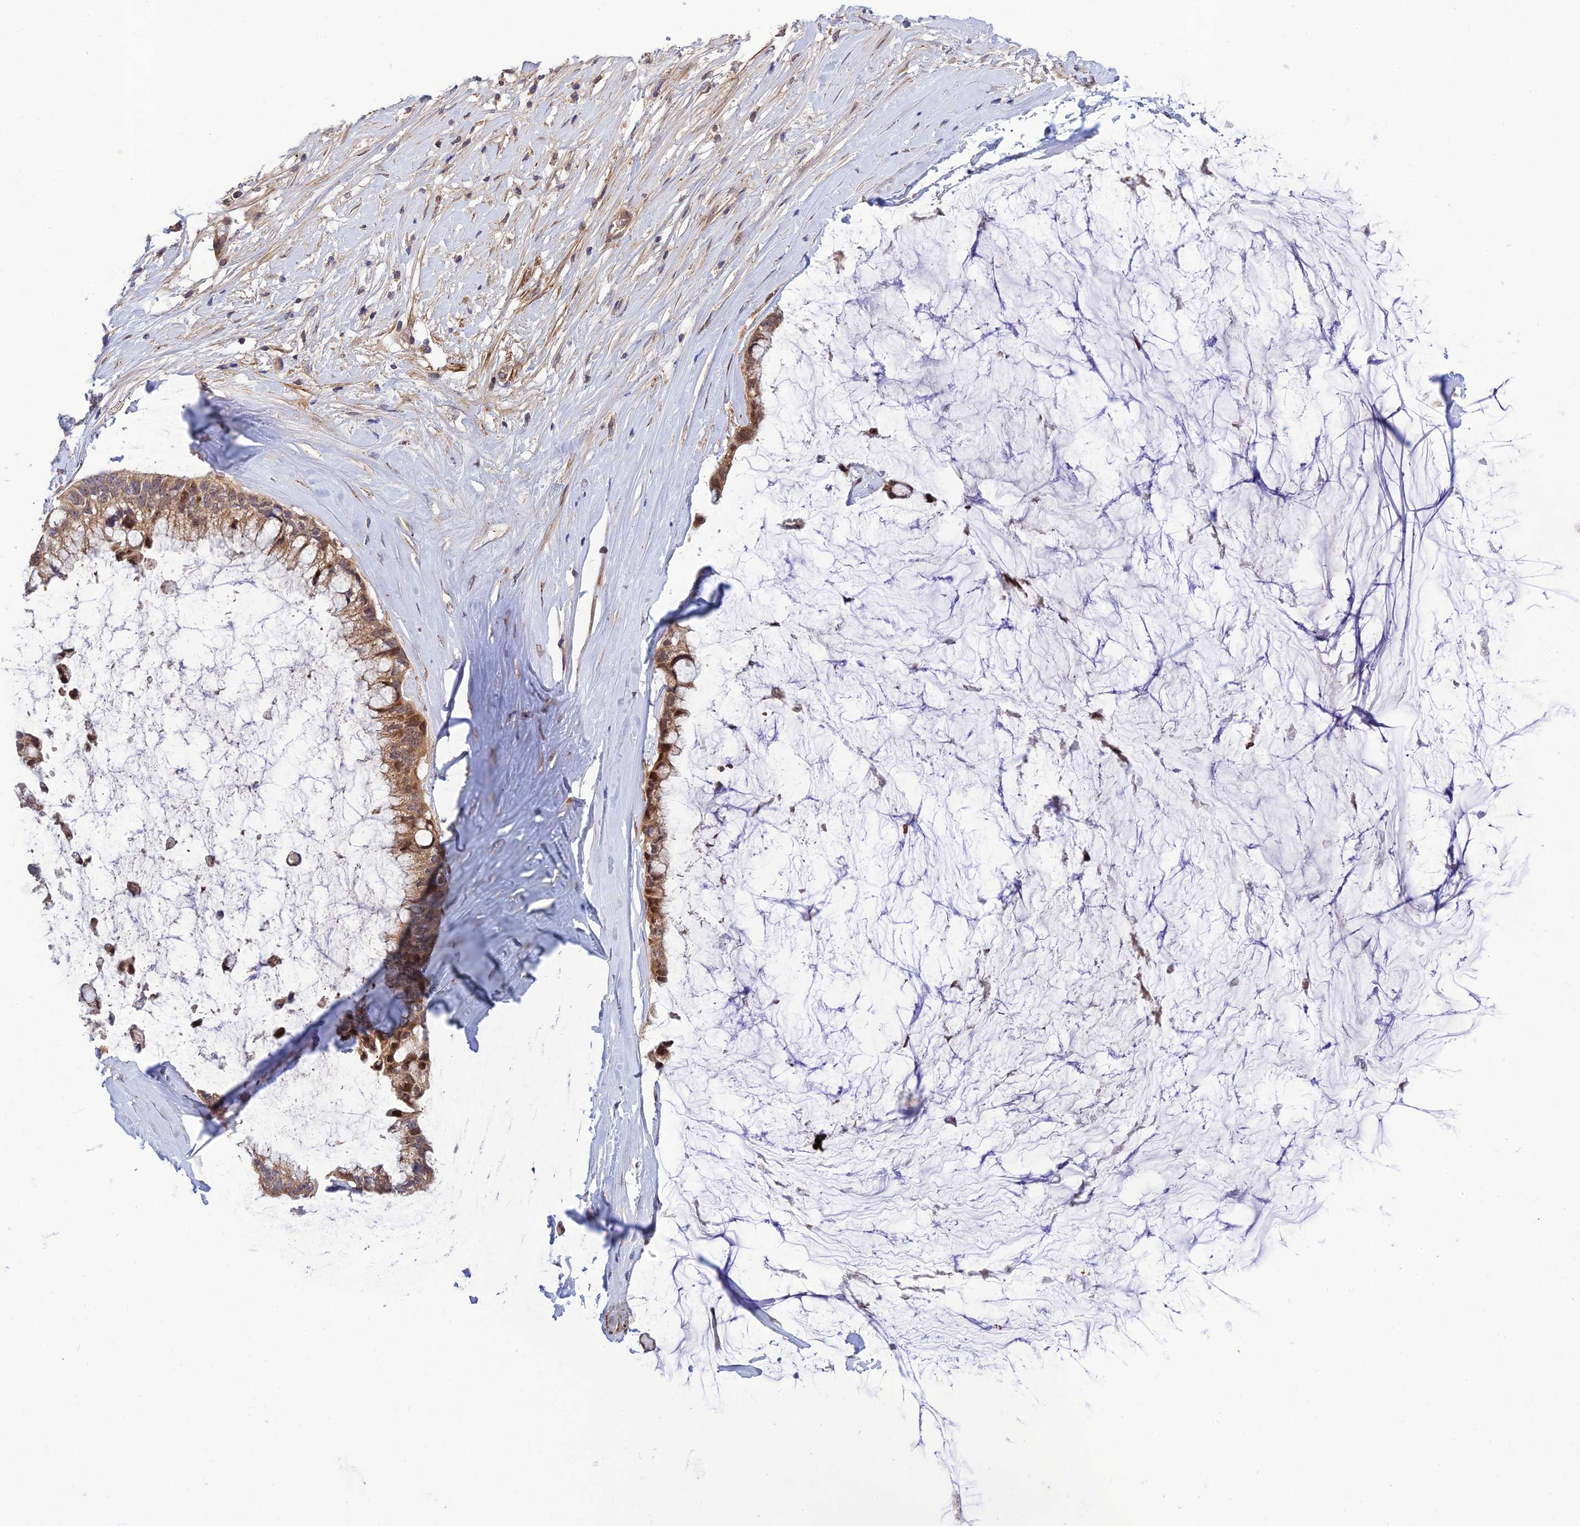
{"staining": {"intensity": "moderate", "quantity": ">75%", "location": "cytoplasmic/membranous,nuclear"}, "tissue": "ovarian cancer", "cell_type": "Tumor cells", "image_type": "cancer", "snomed": [{"axis": "morphology", "description": "Cystadenocarcinoma, mucinous, NOS"}, {"axis": "topography", "description": "Ovary"}], "caption": "Ovarian cancer stained for a protein (brown) shows moderate cytoplasmic/membranous and nuclear positive staining in about >75% of tumor cells.", "gene": "PLEKHG2", "patient": {"sex": "female", "age": 39}}